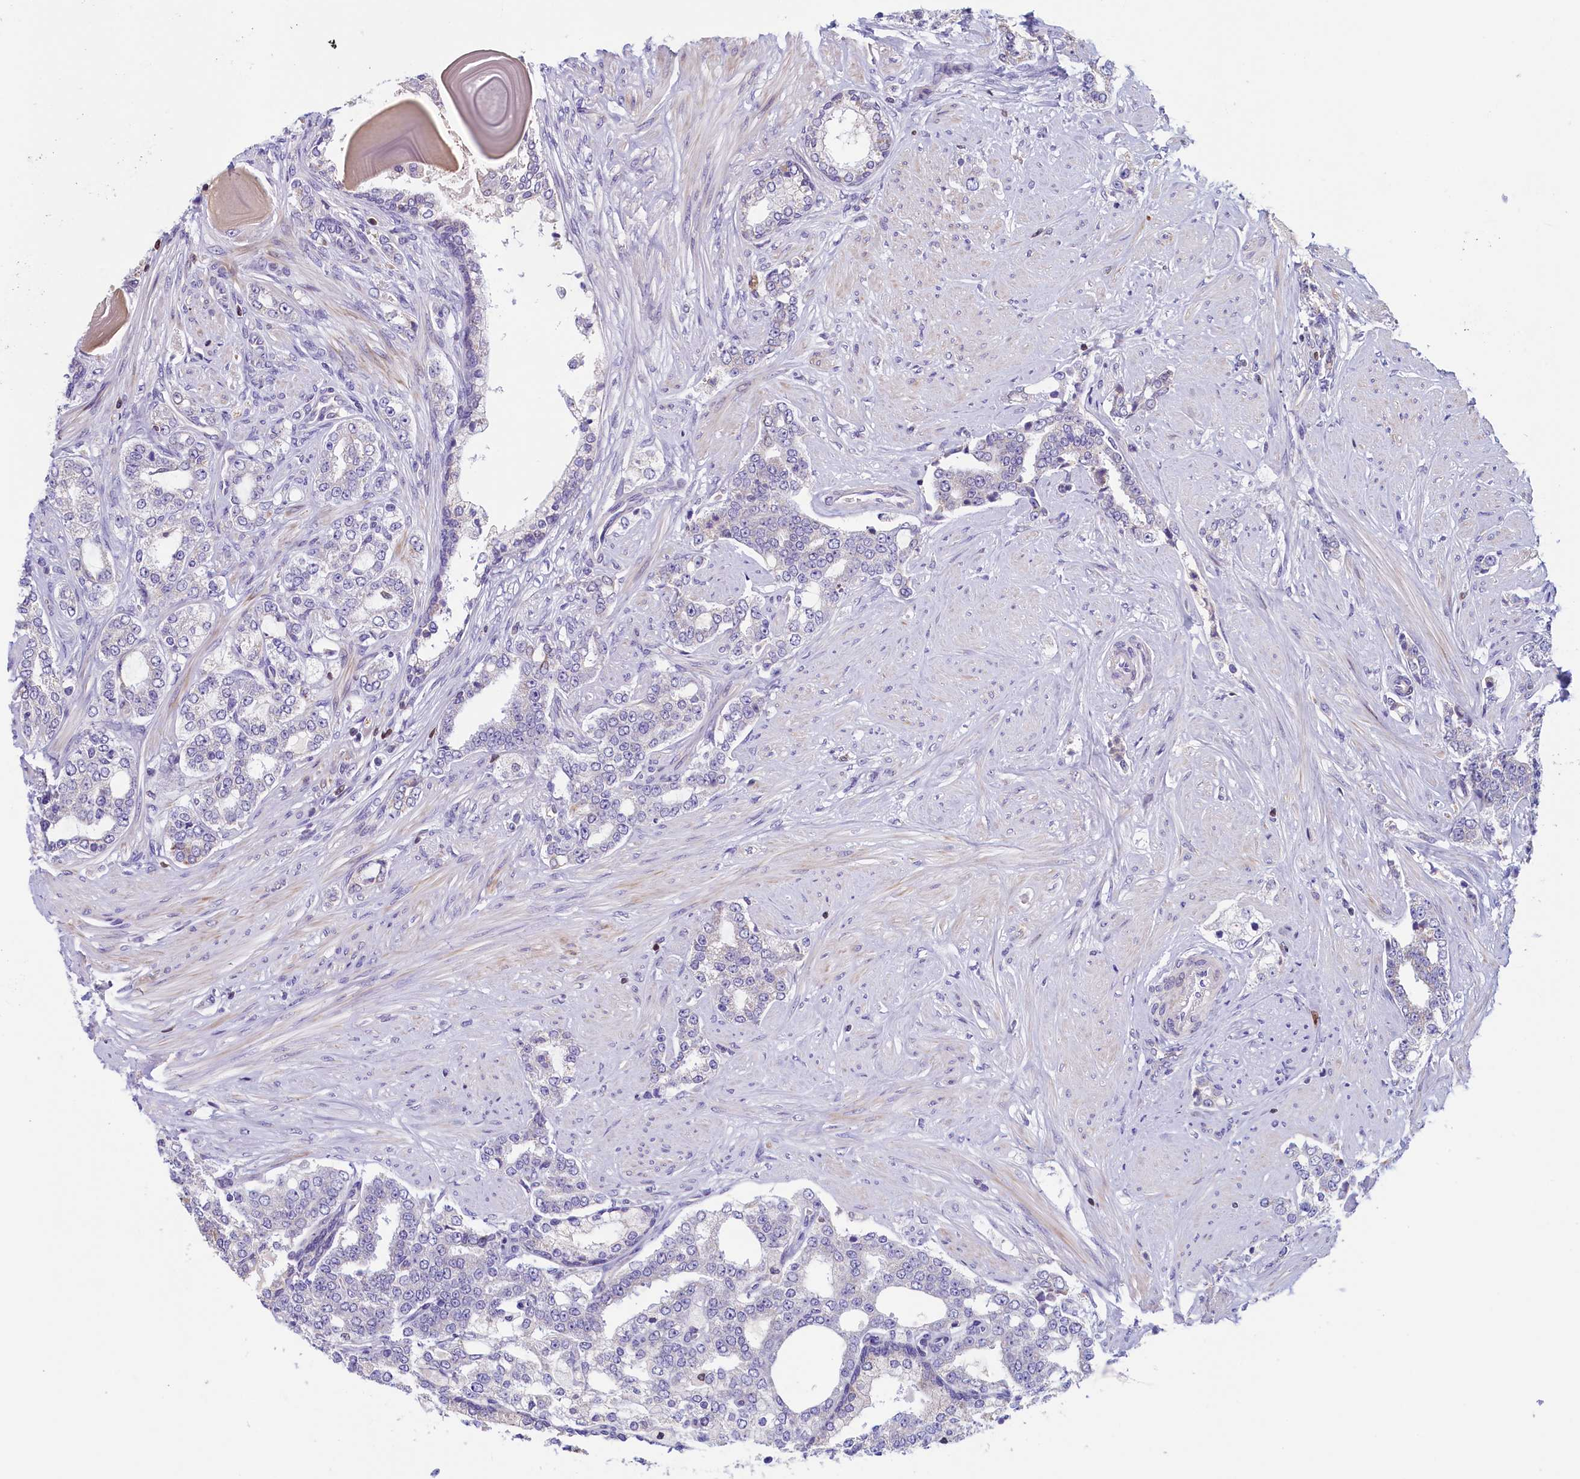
{"staining": {"intensity": "negative", "quantity": "none", "location": "none"}, "tissue": "prostate cancer", "cell_type": "Tumor cells", "image_type": "cancer", "snomed": [{"axis": "morphology", "description": "Adenocarcinoma, High grade"}, {"axis": "topography", "description": "Prostate"}], "caption": "Immunohistochemical staining of human prostate cancer exhibits no significant expression in tumor cells.", "gene": "TRAF3IP3", "patient": {"sex": "male", "age": 64}}